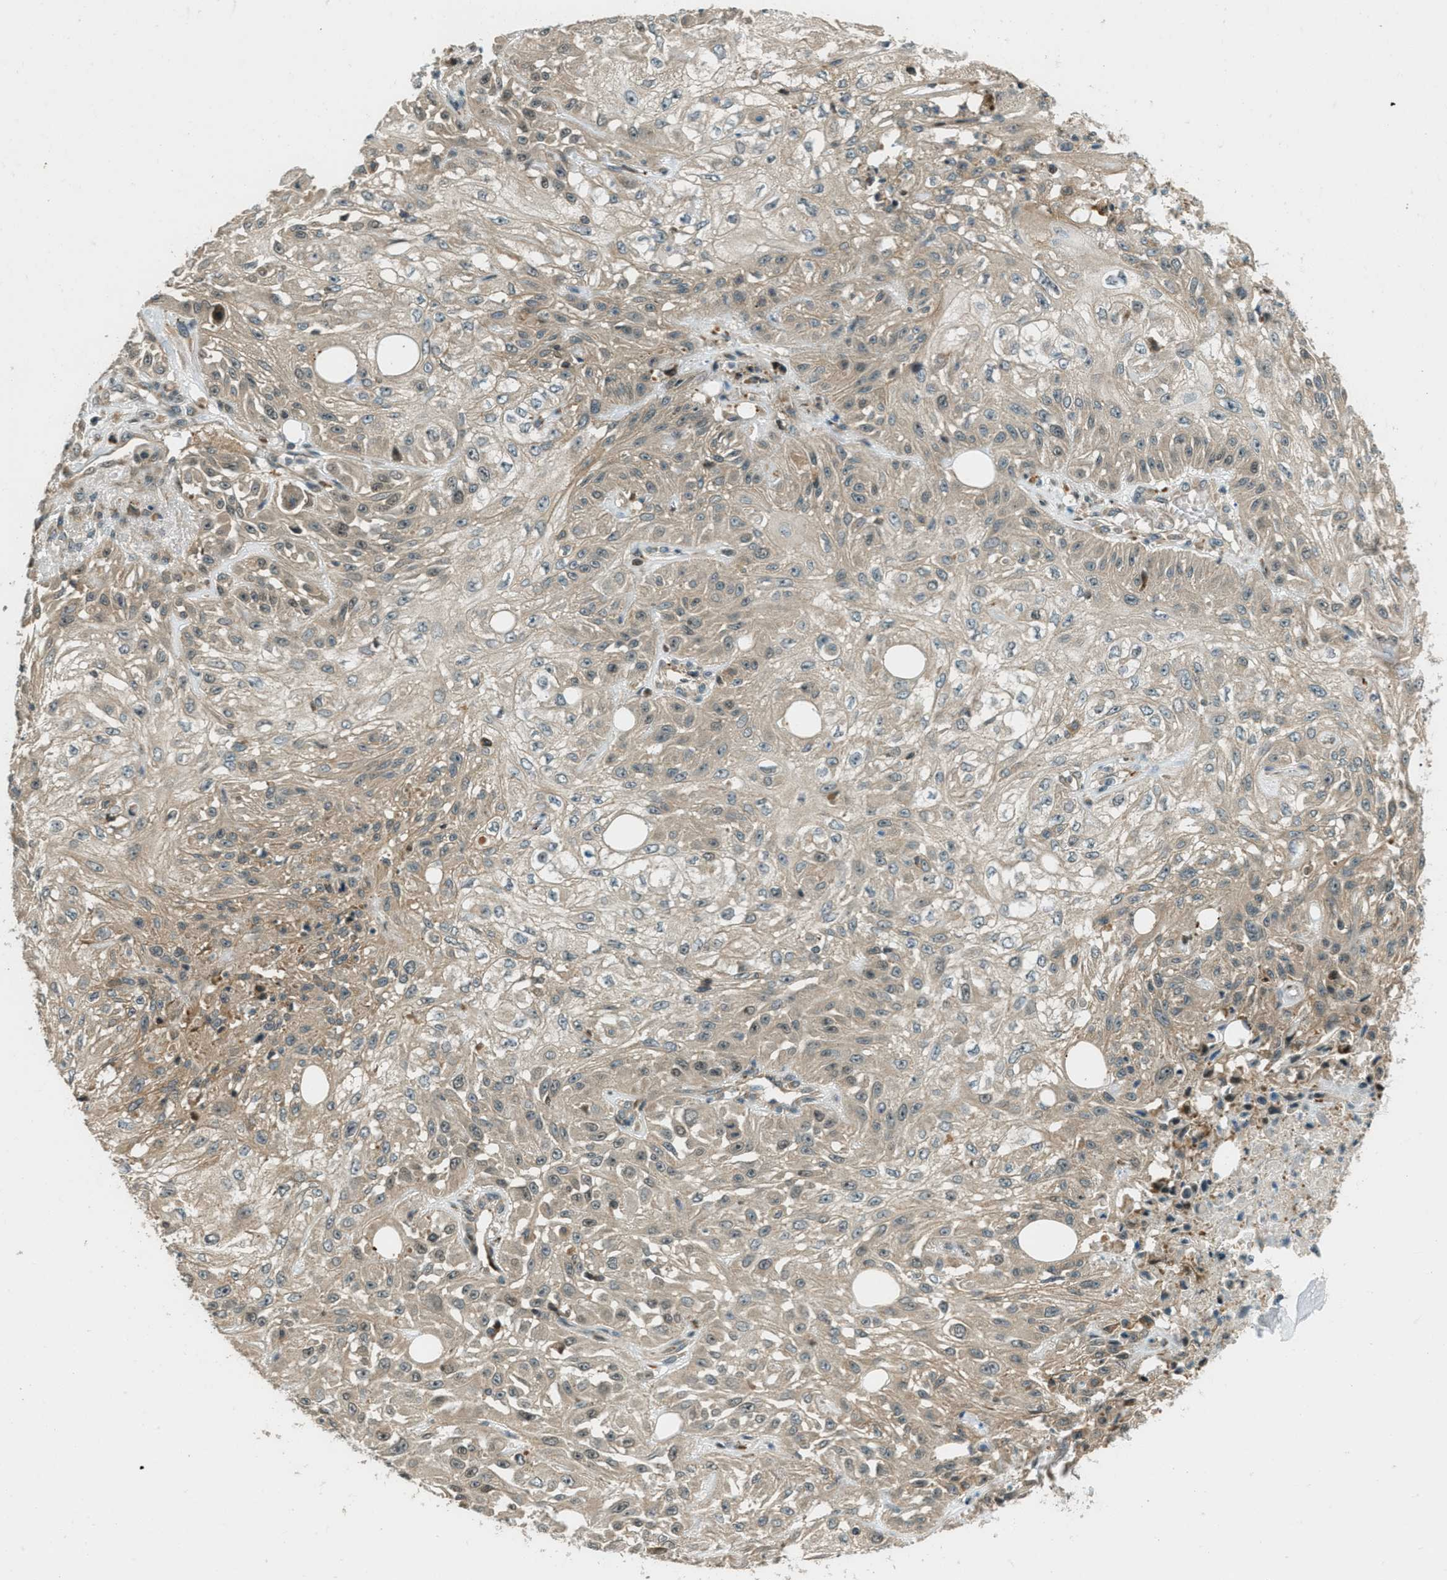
{"staining": {"intensity": "weak", "quantity": ">75%", "location": "cytoplasmic/membranous"}, "tissue": "skin cancer", "cell_type": "Tumor cells", "image_type": "cancer", "snomed": [{"axis": "morphology", "description": "Squamous cell carcinoma, NOS"}, {"axis": "morphology", "description": "Squamous cell carcinoma, metastatic, NOS"}, {"axis": "topography", "description": "Skin"}, {"axis": "topography", "description": "Lymph node"}], "caption": "Skin metastatic squamous cell carcinoma stained for a protein (brown) demonstrates weak cytoplasmic/membranous positive staining in about >75% of tumor cells.", "gene": "PTPN23", "patient": {"sex": "male", "age": 75}}